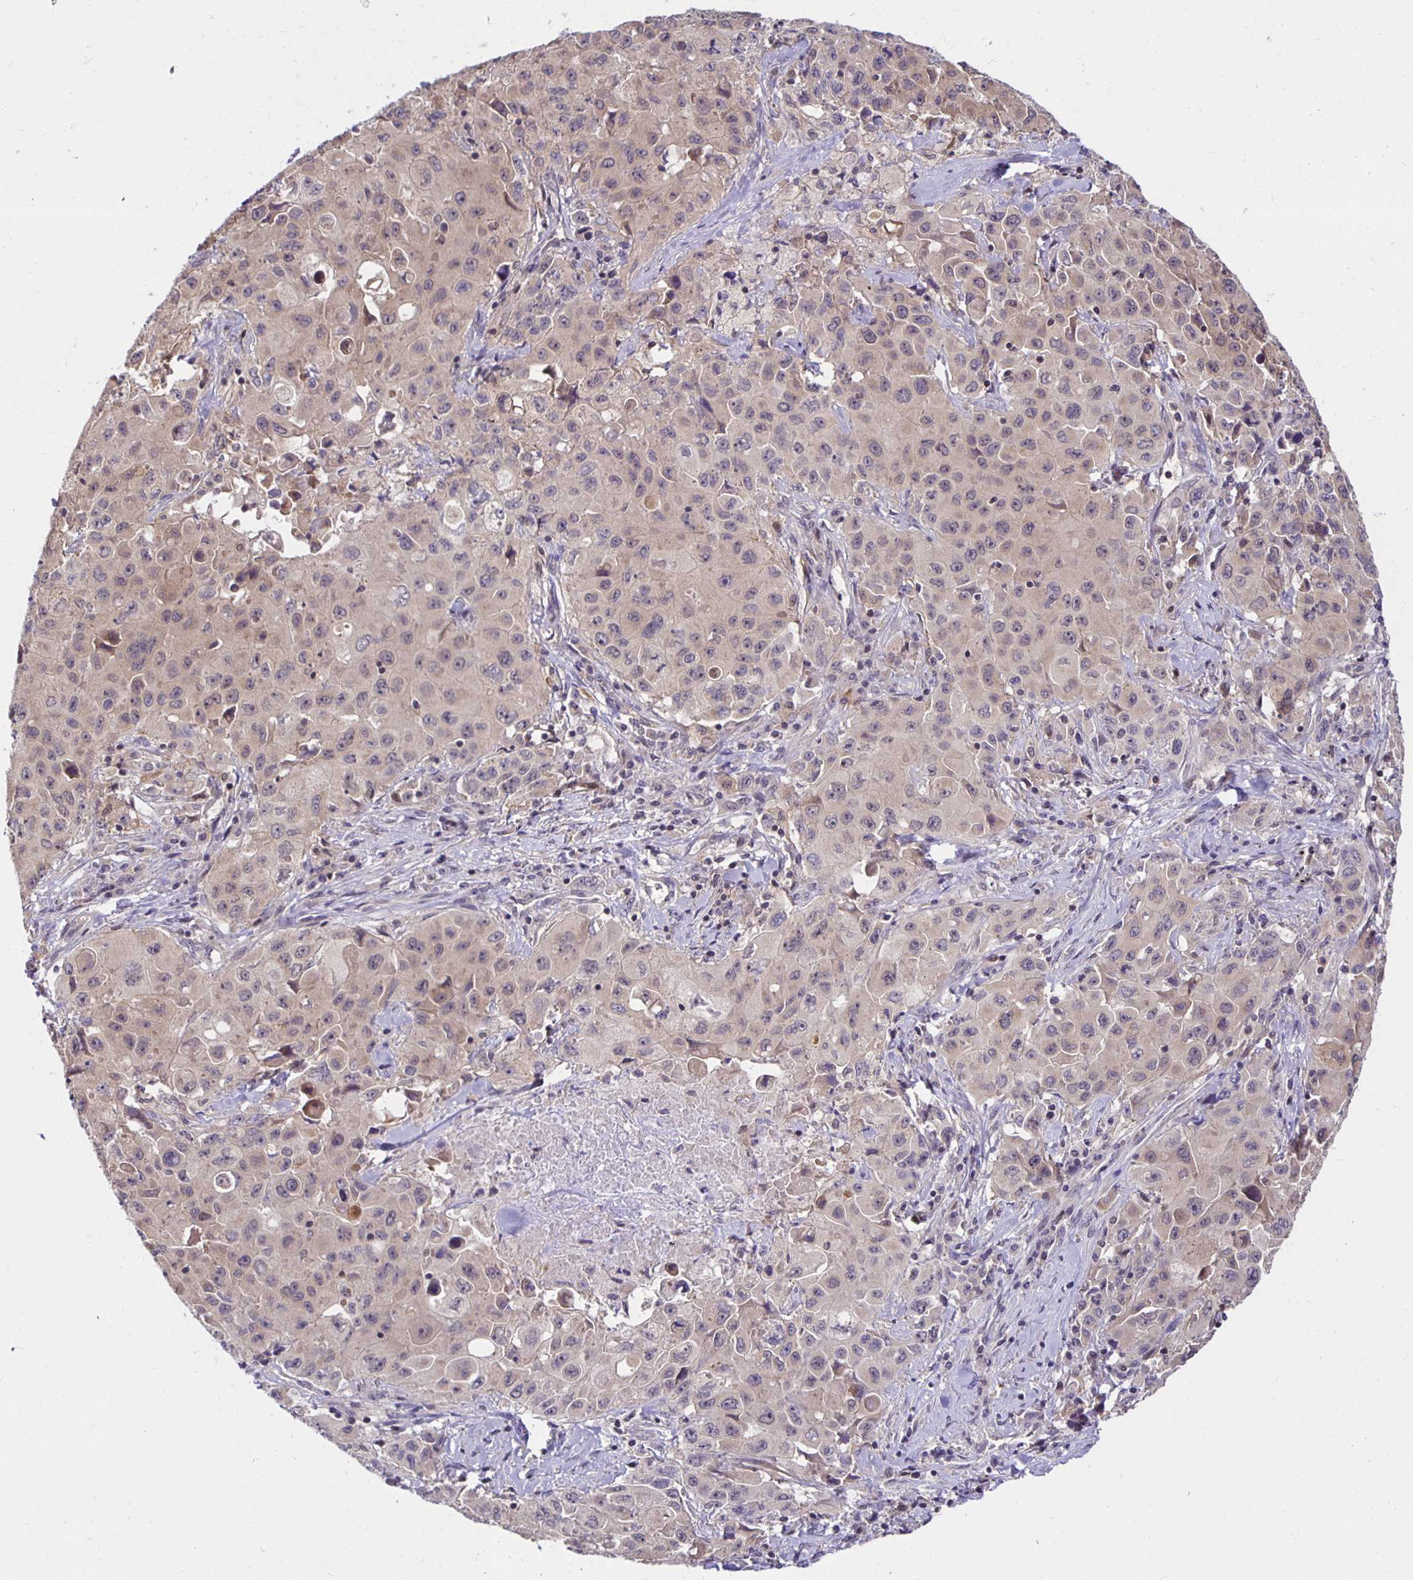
{"staining": {"intensity": "weak", "quantity": "<25%", "location": "cytoplasmic/membranous"}, "tissue": "lung cancer", "cell_type": "Tumor cells", "image_type": "cancer", "snomed": [{"axis": "morphology", "description": "Squamous cell carcinoma, NOS"}, {"axis": "topography", "description": "Lung"}], "caption": "Tumor cells show no significant protein staining in lung cancer (squamous cell carcinoma).", "gene": "MIEN1", "patient": {"sex": "male", "age": 63}}